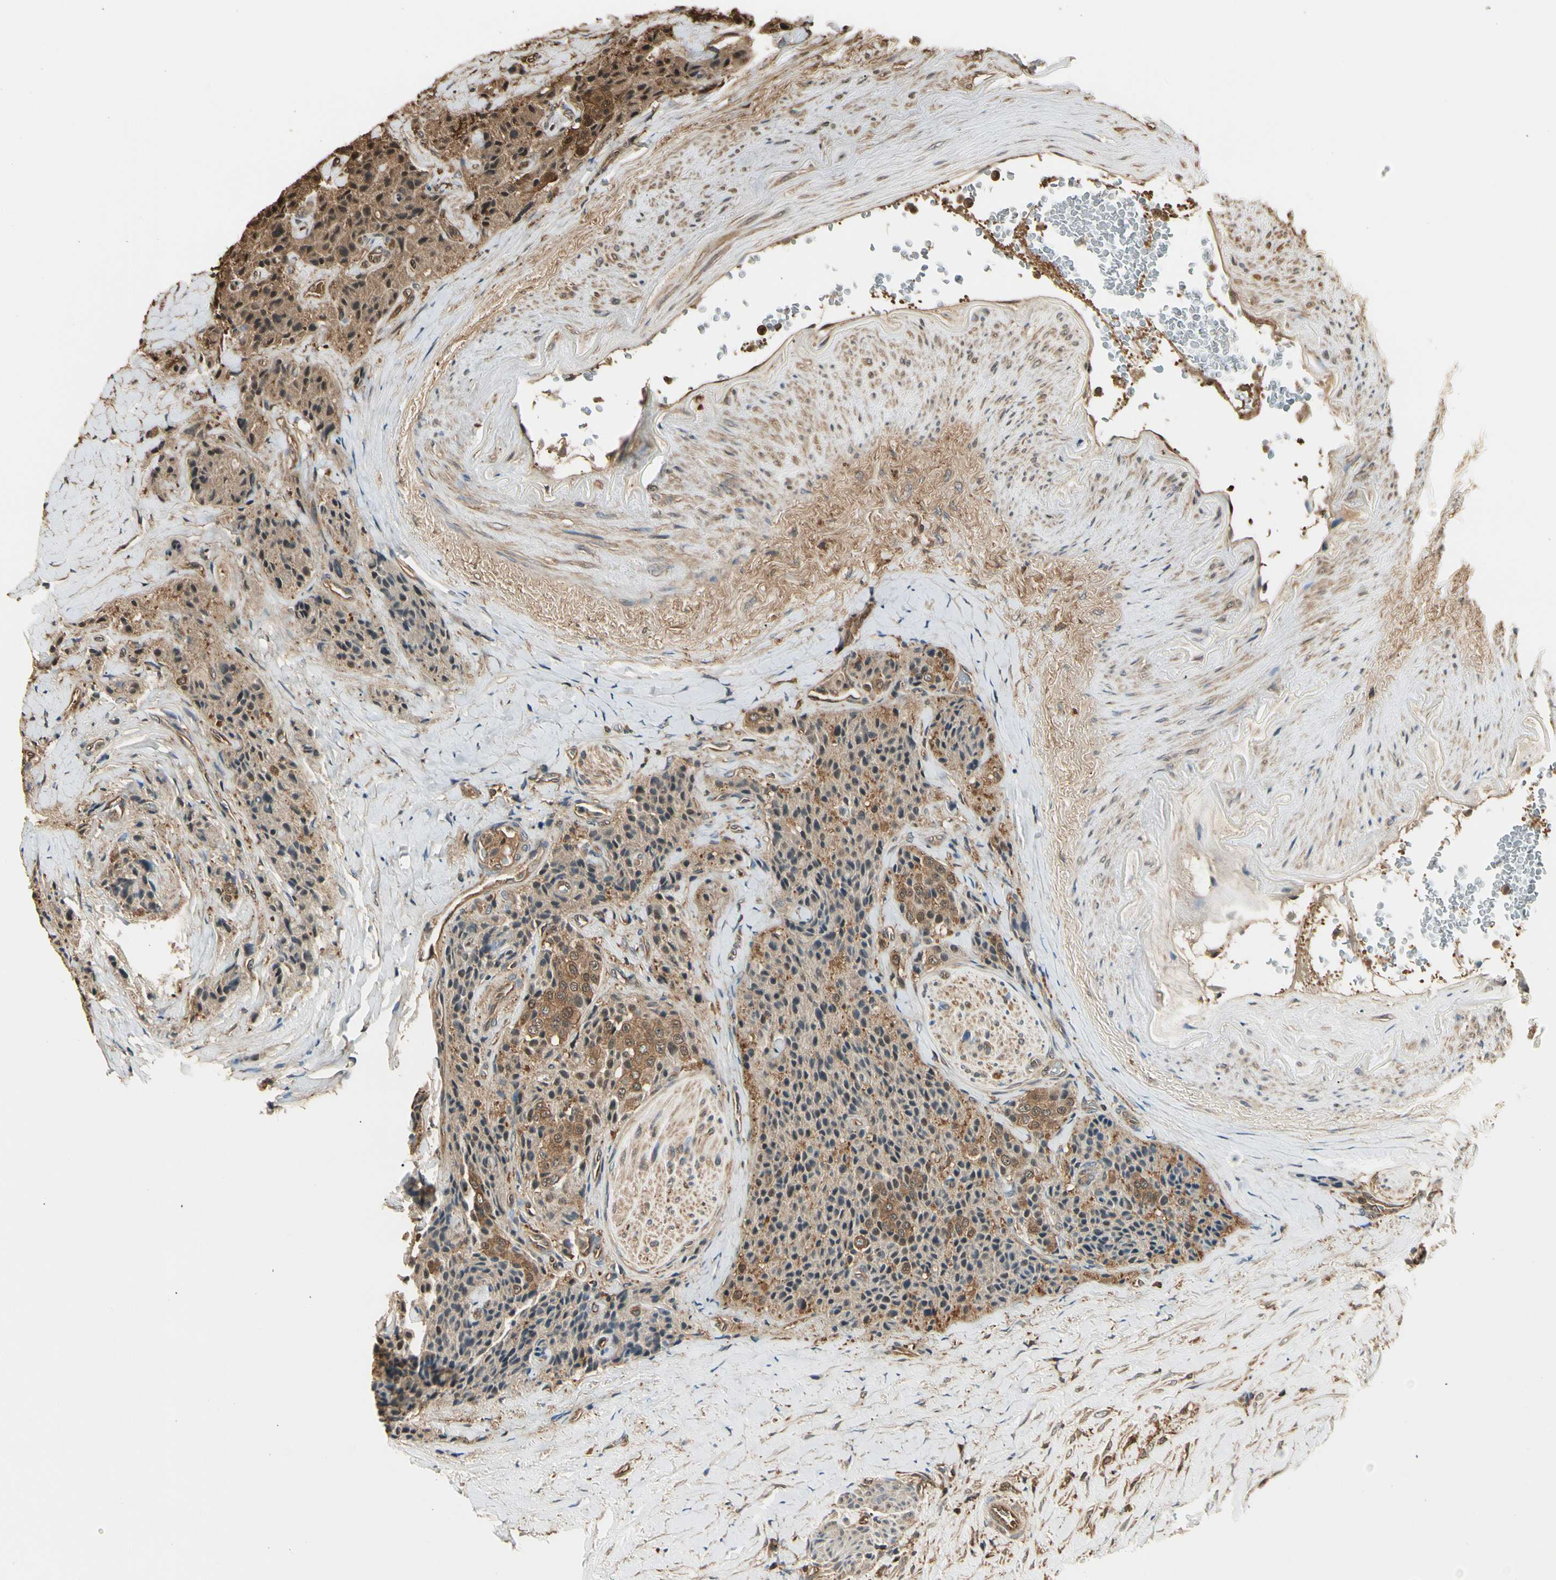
{"staining": {"intensity": "moderate", "quantity": ">75%", "location": "cytoplasmic/membranous,nuclear"}, "tissue": "carcinoid", "cell_type": "Tumor cells", "image_type": "cancer", "snomed": [{"axis": "morphology", "description": "Carcinoid, malignant, NOS"}, {"axis": "topography", "description": "Colon"}], "caption": "Immunohistochemical staining of carcinoid demonstrates medium levels of moderate cytoplasmic/membranous and nuclear protein expression in approximately >75% of tumor cells. The protein of interest is stained brown, and the nuclei are stained in blue (DAB (3,3'-diaminobenzidine) IHC with brightfield microscopy, high magnification).", "gene": "YWHAE", "patient": {"sex": "female", "age": 61}}